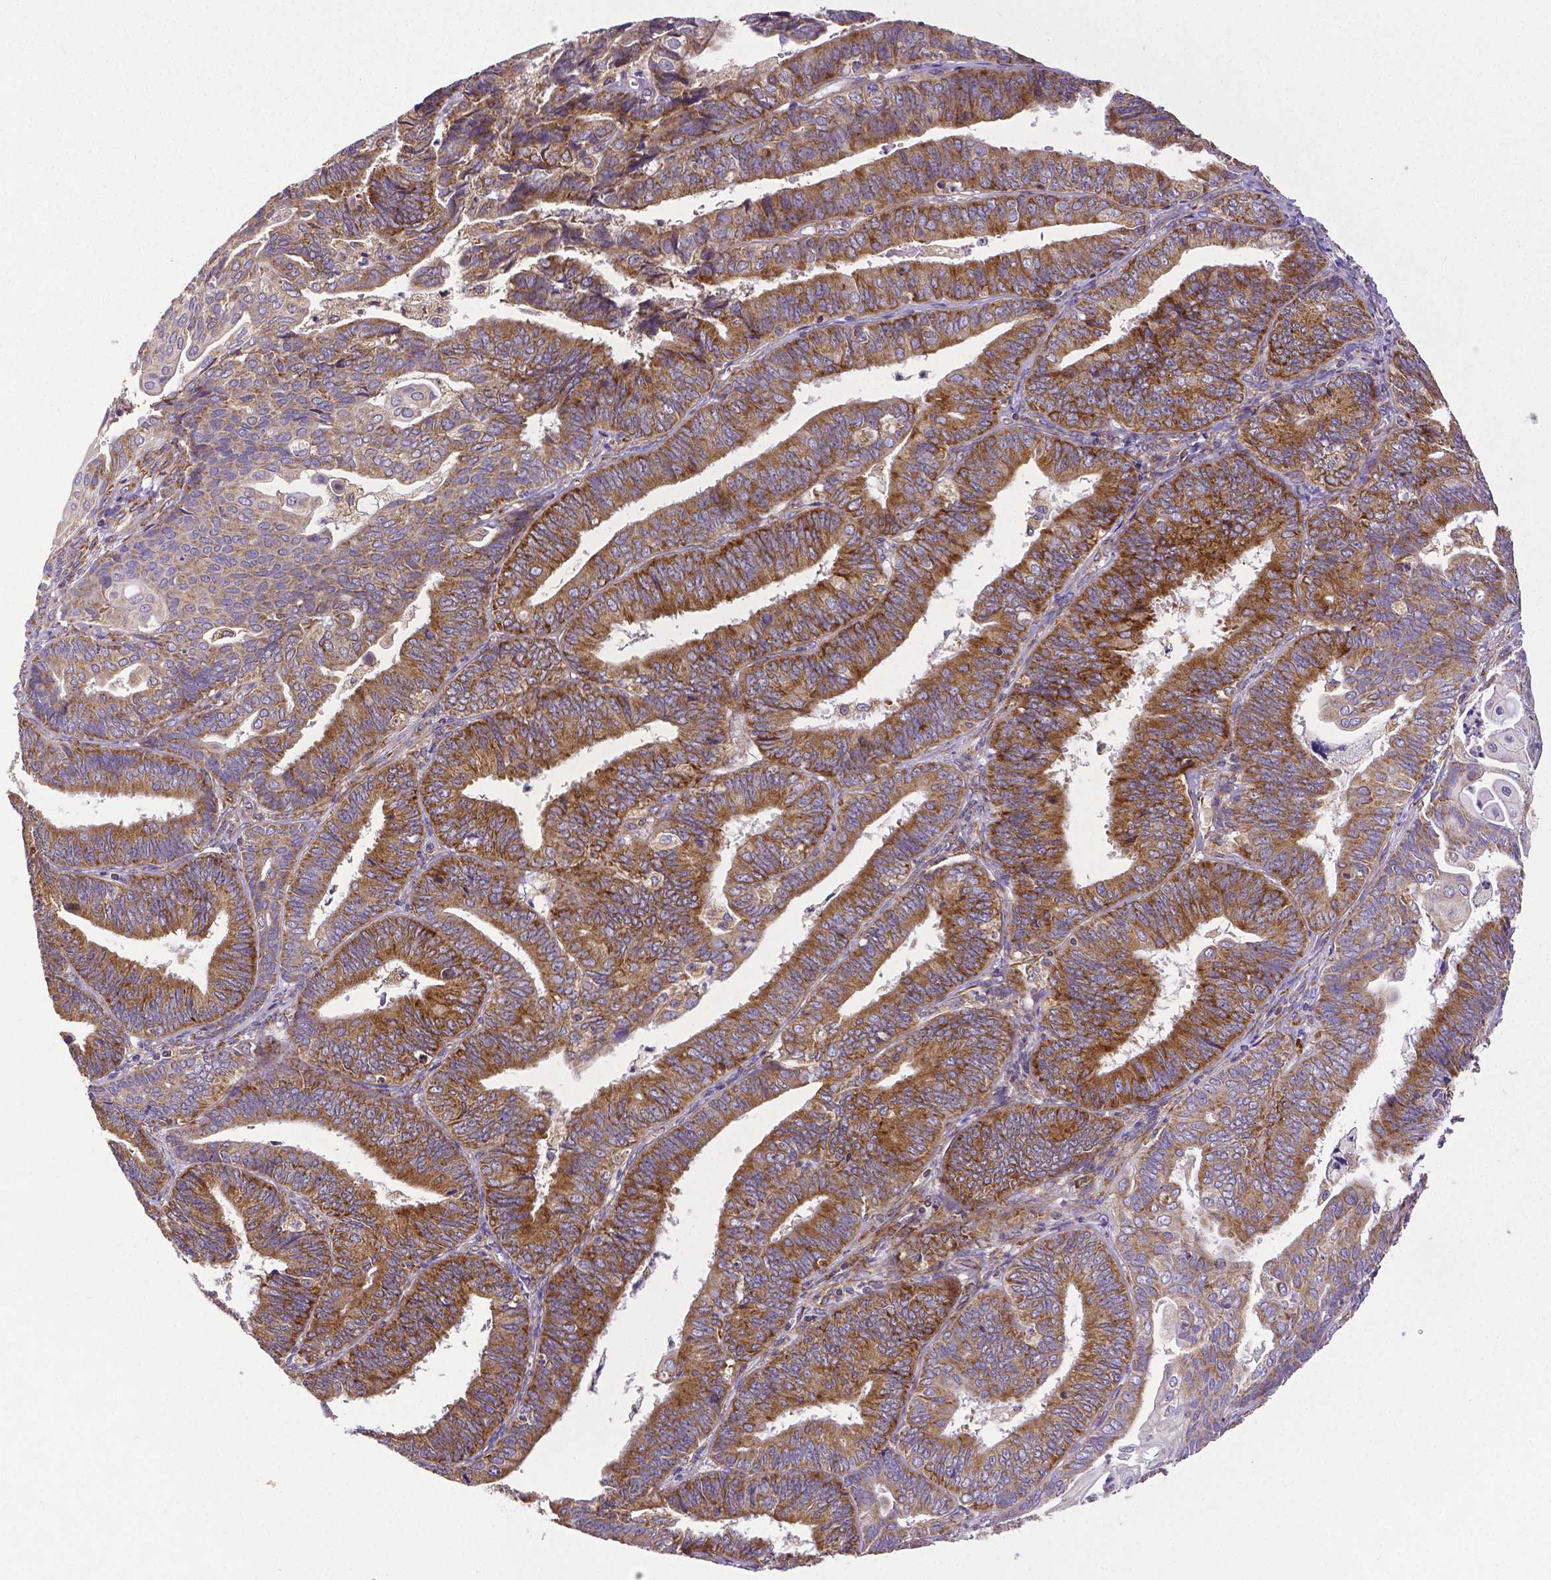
{"staining": {"intensity": "moderate", "quantity": ">75%", "location": "cytoplasmic/membranous"}, "tissue": "endometrial cancer", "cell_type": "Tumor cells", "image_type": "cancer", "snomed": [{"axis": "morphology", "description": "Adenocarcinoma, NOS"}, {"axis": "topography", "description": "Endometrium"}], "caption": "Endometrial cancer stained with immunohistochemistry (IHC) demonstrates moderate cytoplasmic/membranous positivity in about >75% of tumor cells.", "gene": "MTDH", "patient": {"sex": "female", "age": 73}}